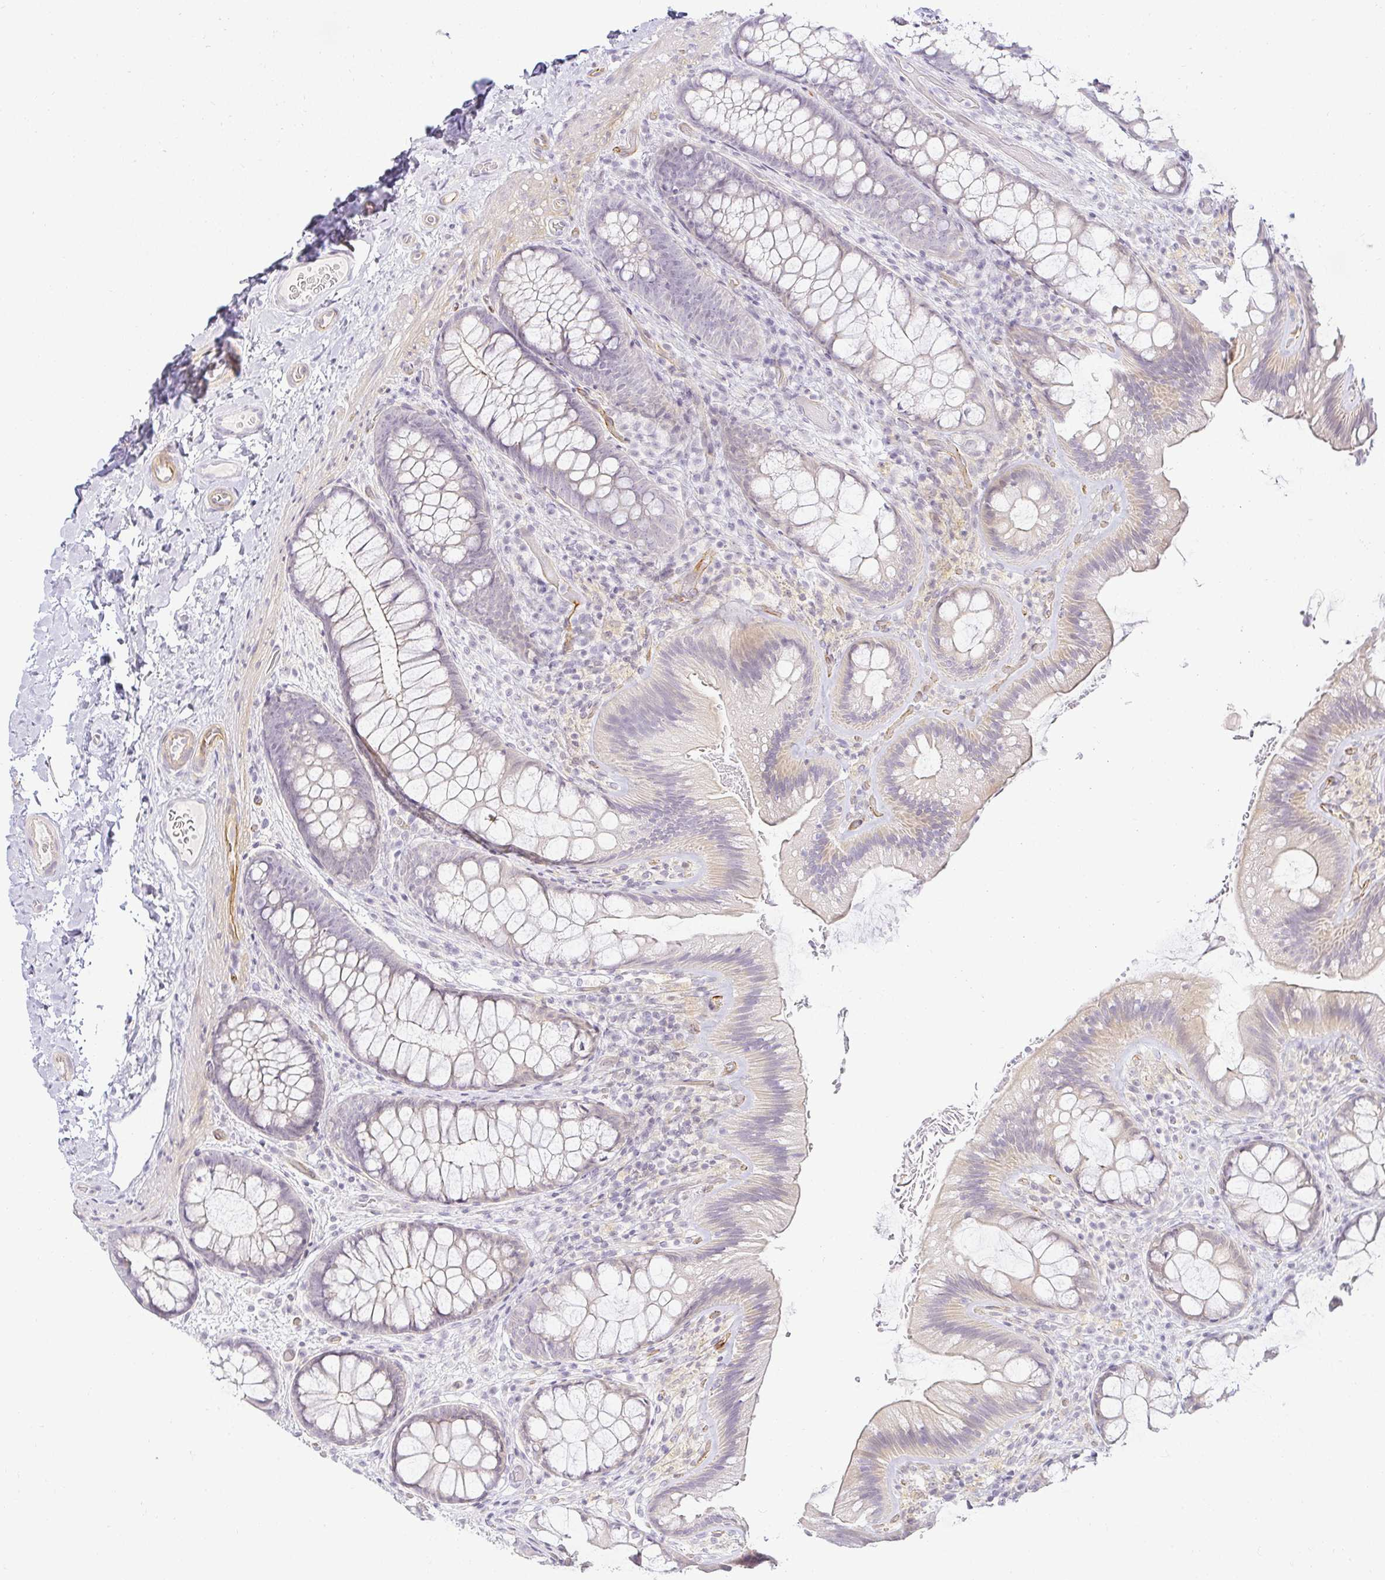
{"staining": {"intensity": "moderate", "quantity": "25%-75%", "location": "cytoplasmic/membranous"}, "tissue": "colon", "cell_type": "Endothelial cells", "image_type": "normal", "snomed": [{"axis": "morphology", "description": "Normal tissue, NOS"}, {"axis": "topography", "description": "Colon"}], "caption": "The histopathology image exhibits immunohistochemical staining of normal colon. There is moderate cytoplasmic/membranous staining is appreciated in about 25%-75% of endothelial cells.", "gene": "ACAN", "patient": {"sex": "male", "age": 46}}